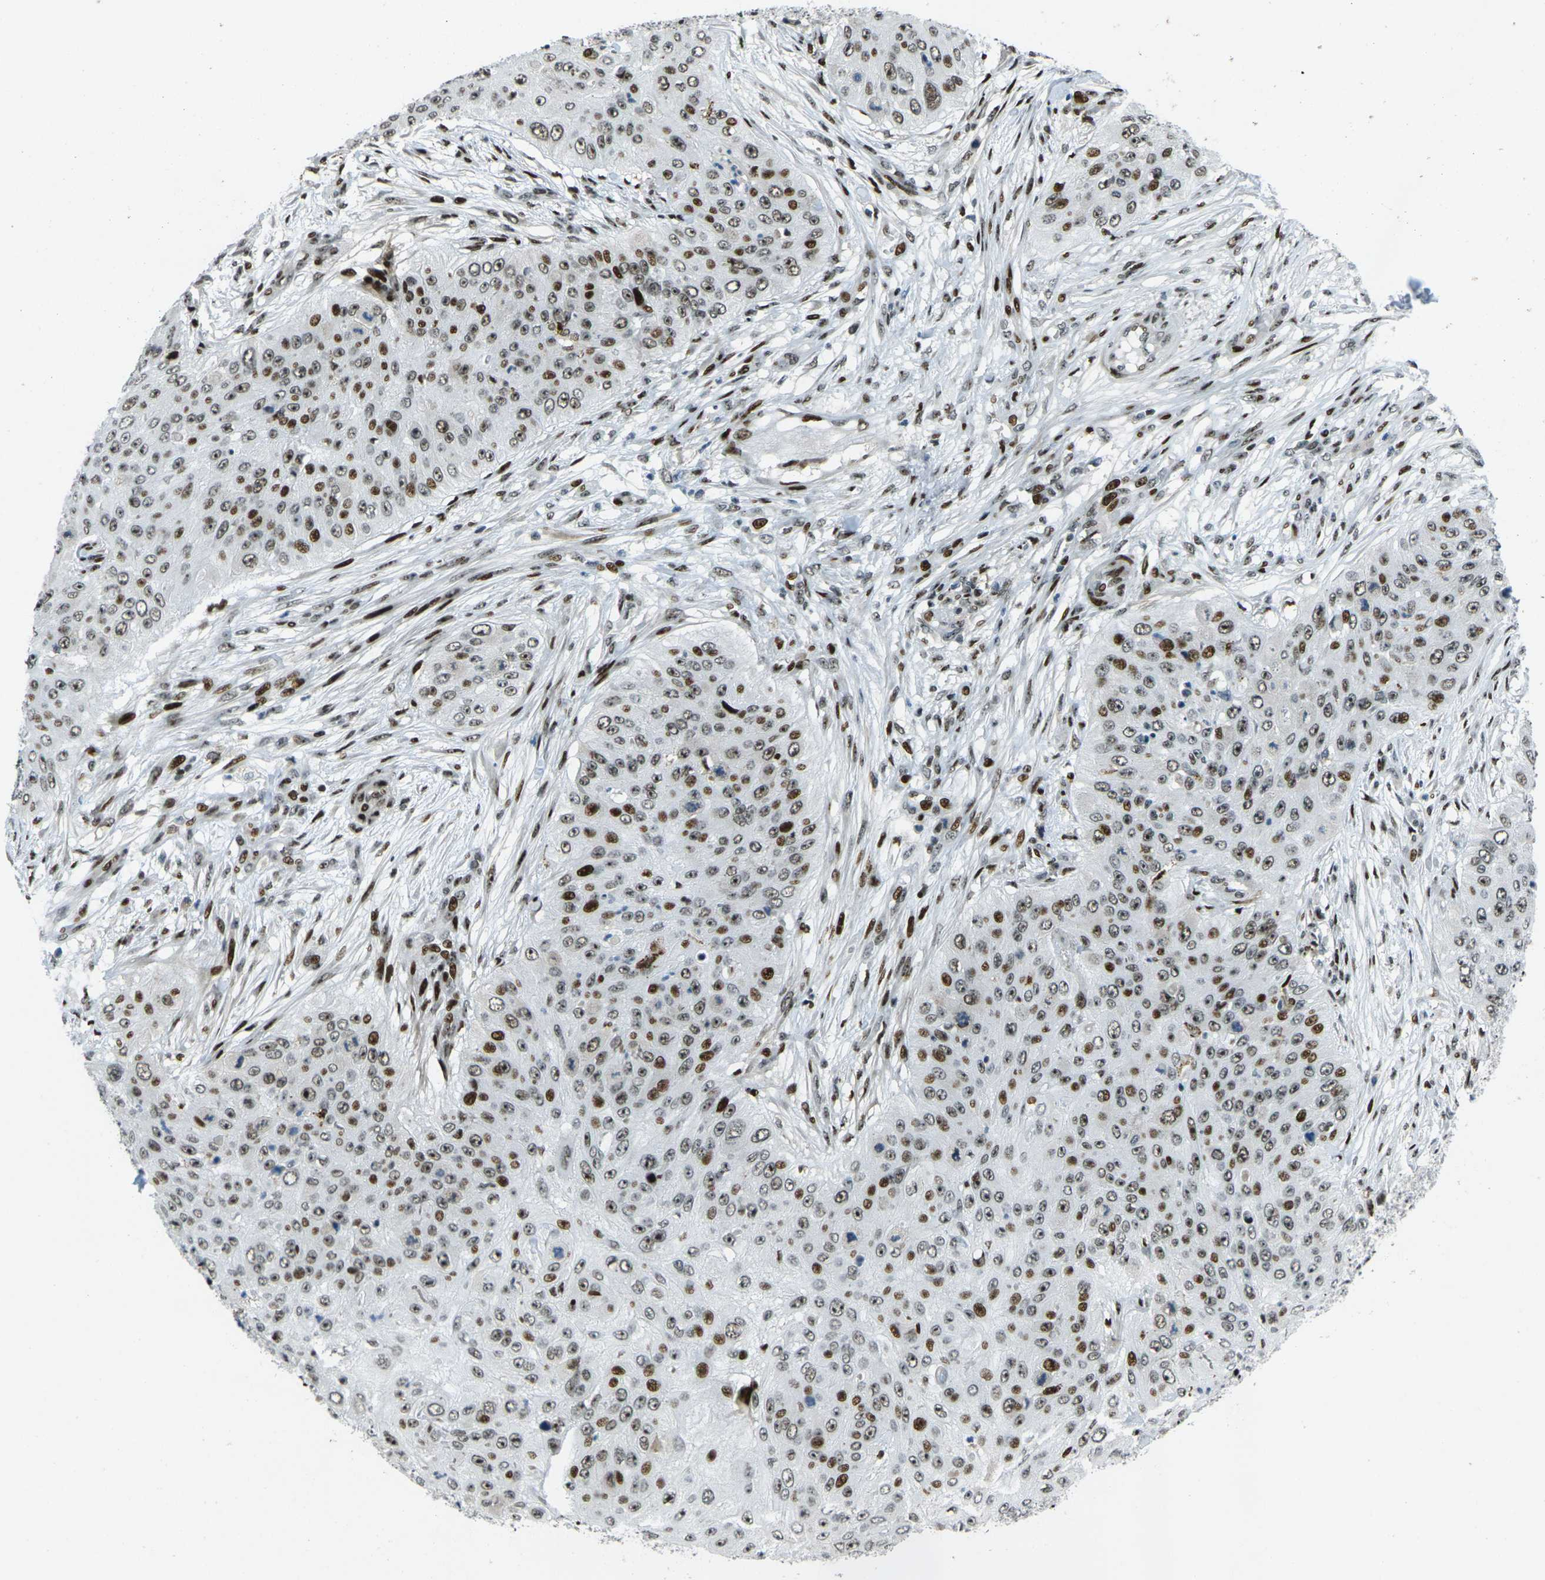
{"staining": {"intensity": "strong", "quantity": ">75%", "location": "nuclear"}, "tissue": "skin cancer", "cell_type": "Tumor cells", "image_type": "cancer", "snomed": [{"axis": "morphology", "description": "Squamous cell carcinoma, NOS"}, {"axis": "topography", "description": "Skin"}], "caption": "The immunohistochemical stain shows strong nuclear staining in tumor cells of skin cancer tissue. The staining was performed using DAB (3,3'-diaminobenzidine), with brown indicating positive protein expression. Nuclei are stained blue with hematoxylin.", "gene": "UBE2C", "patient": {"sex": "female", "age": 80}}